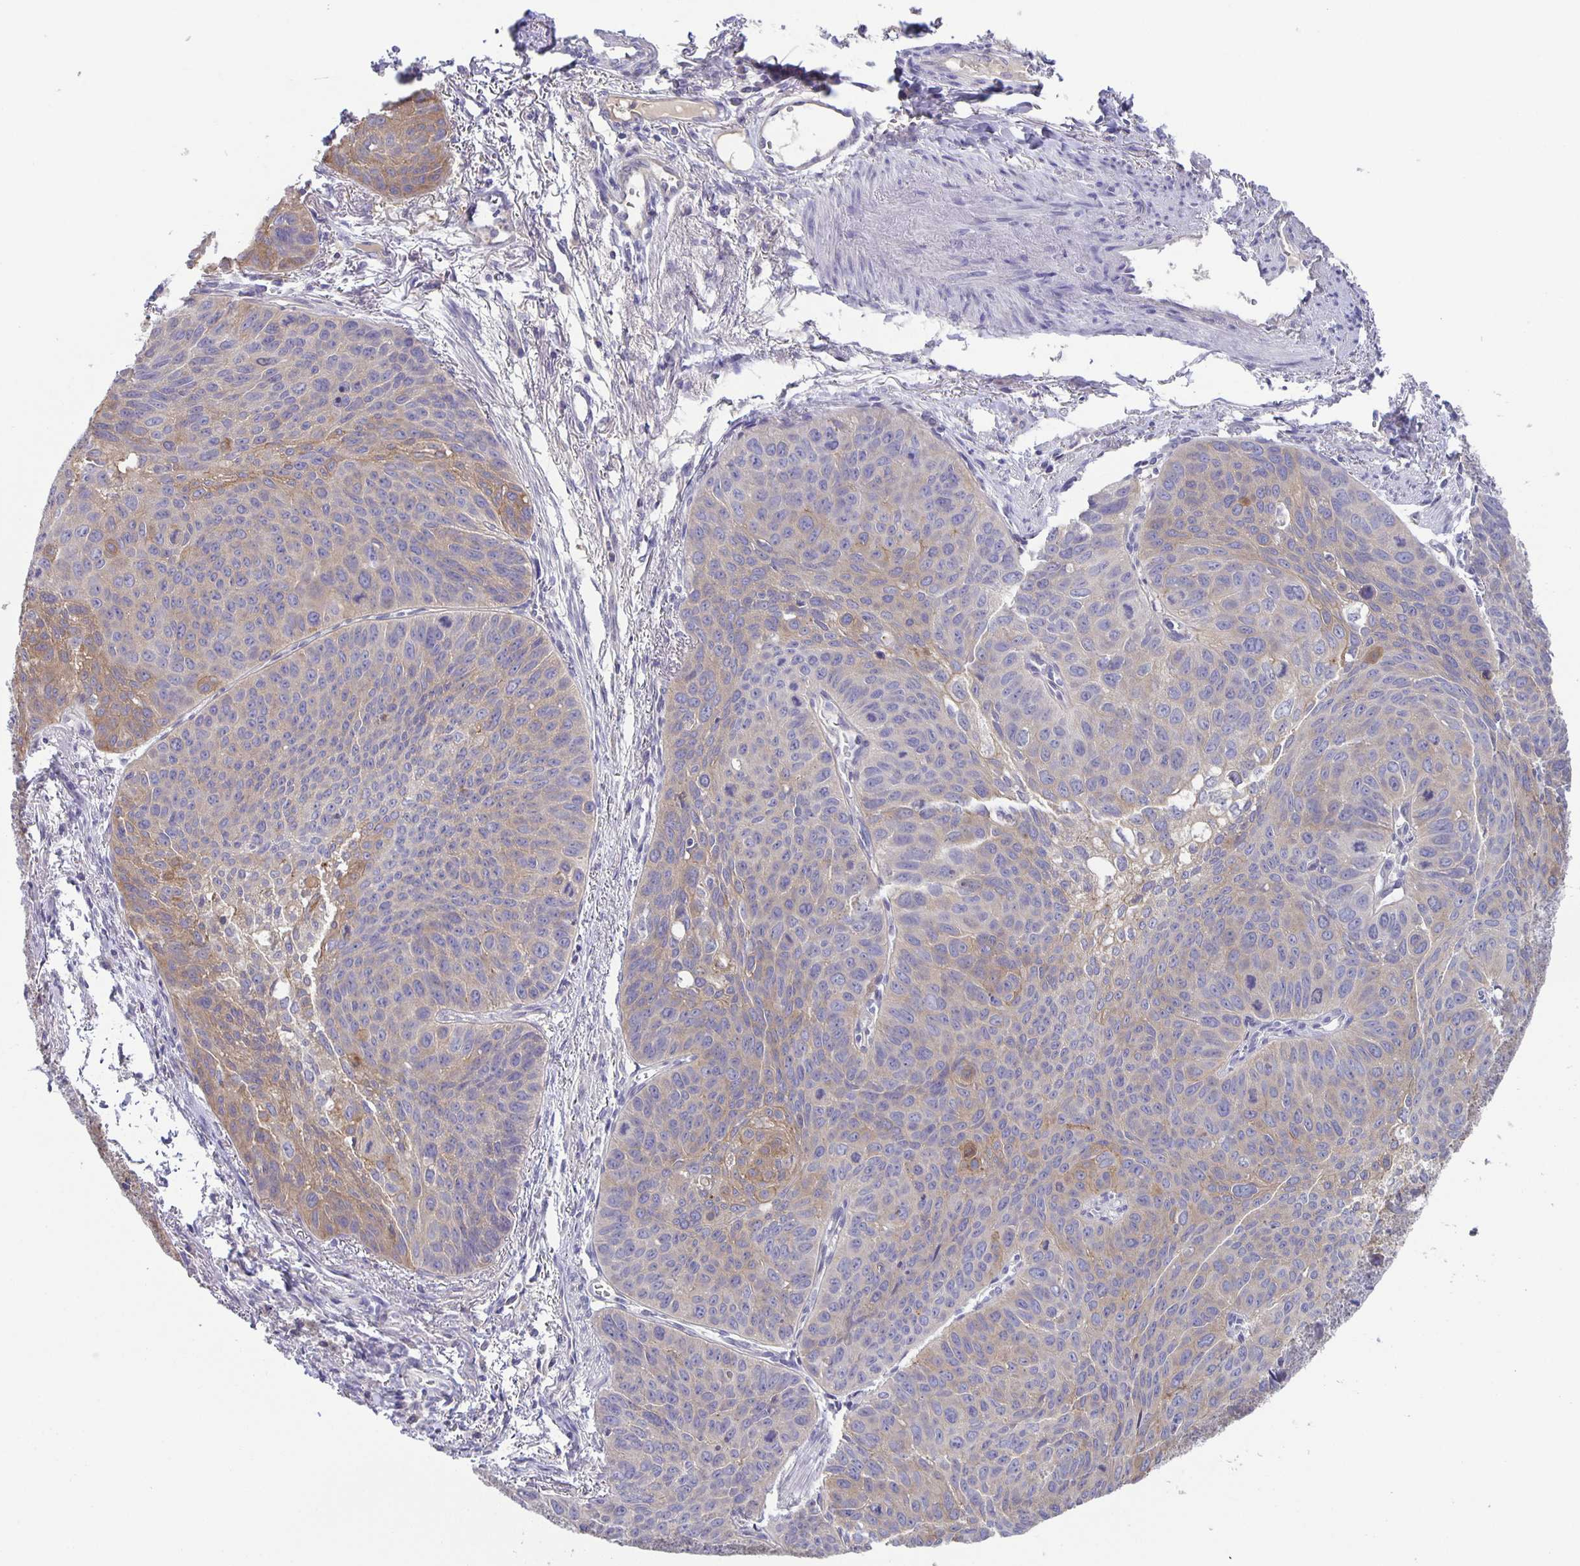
{"staining": {"intensity": "weak", "quantity": "<25%", "location": "cytoplasmic/membranous"}, "tissue": "lung cancer", "cell_type": "Tumor cells", "image_type": "cancer", "snomed": [{"axis": "morphology", "description": "Squamous cell carcinoma, NOS"}, {"axis": "topography", "description": "Lung"}], "caption": "IHC histopathology image of neoplastic tissue: lung cancer stained with DAB (3,3'-diaminobenzidine) shows no significant protein staining in tumor cells. Brightfield microscopy of immunohistochemistry stained with DAB (brown) and hematoxylin (blue), captured at high magnification.", "gene": "PTPN3", "patient": {"sex": "male", "age": 71}}